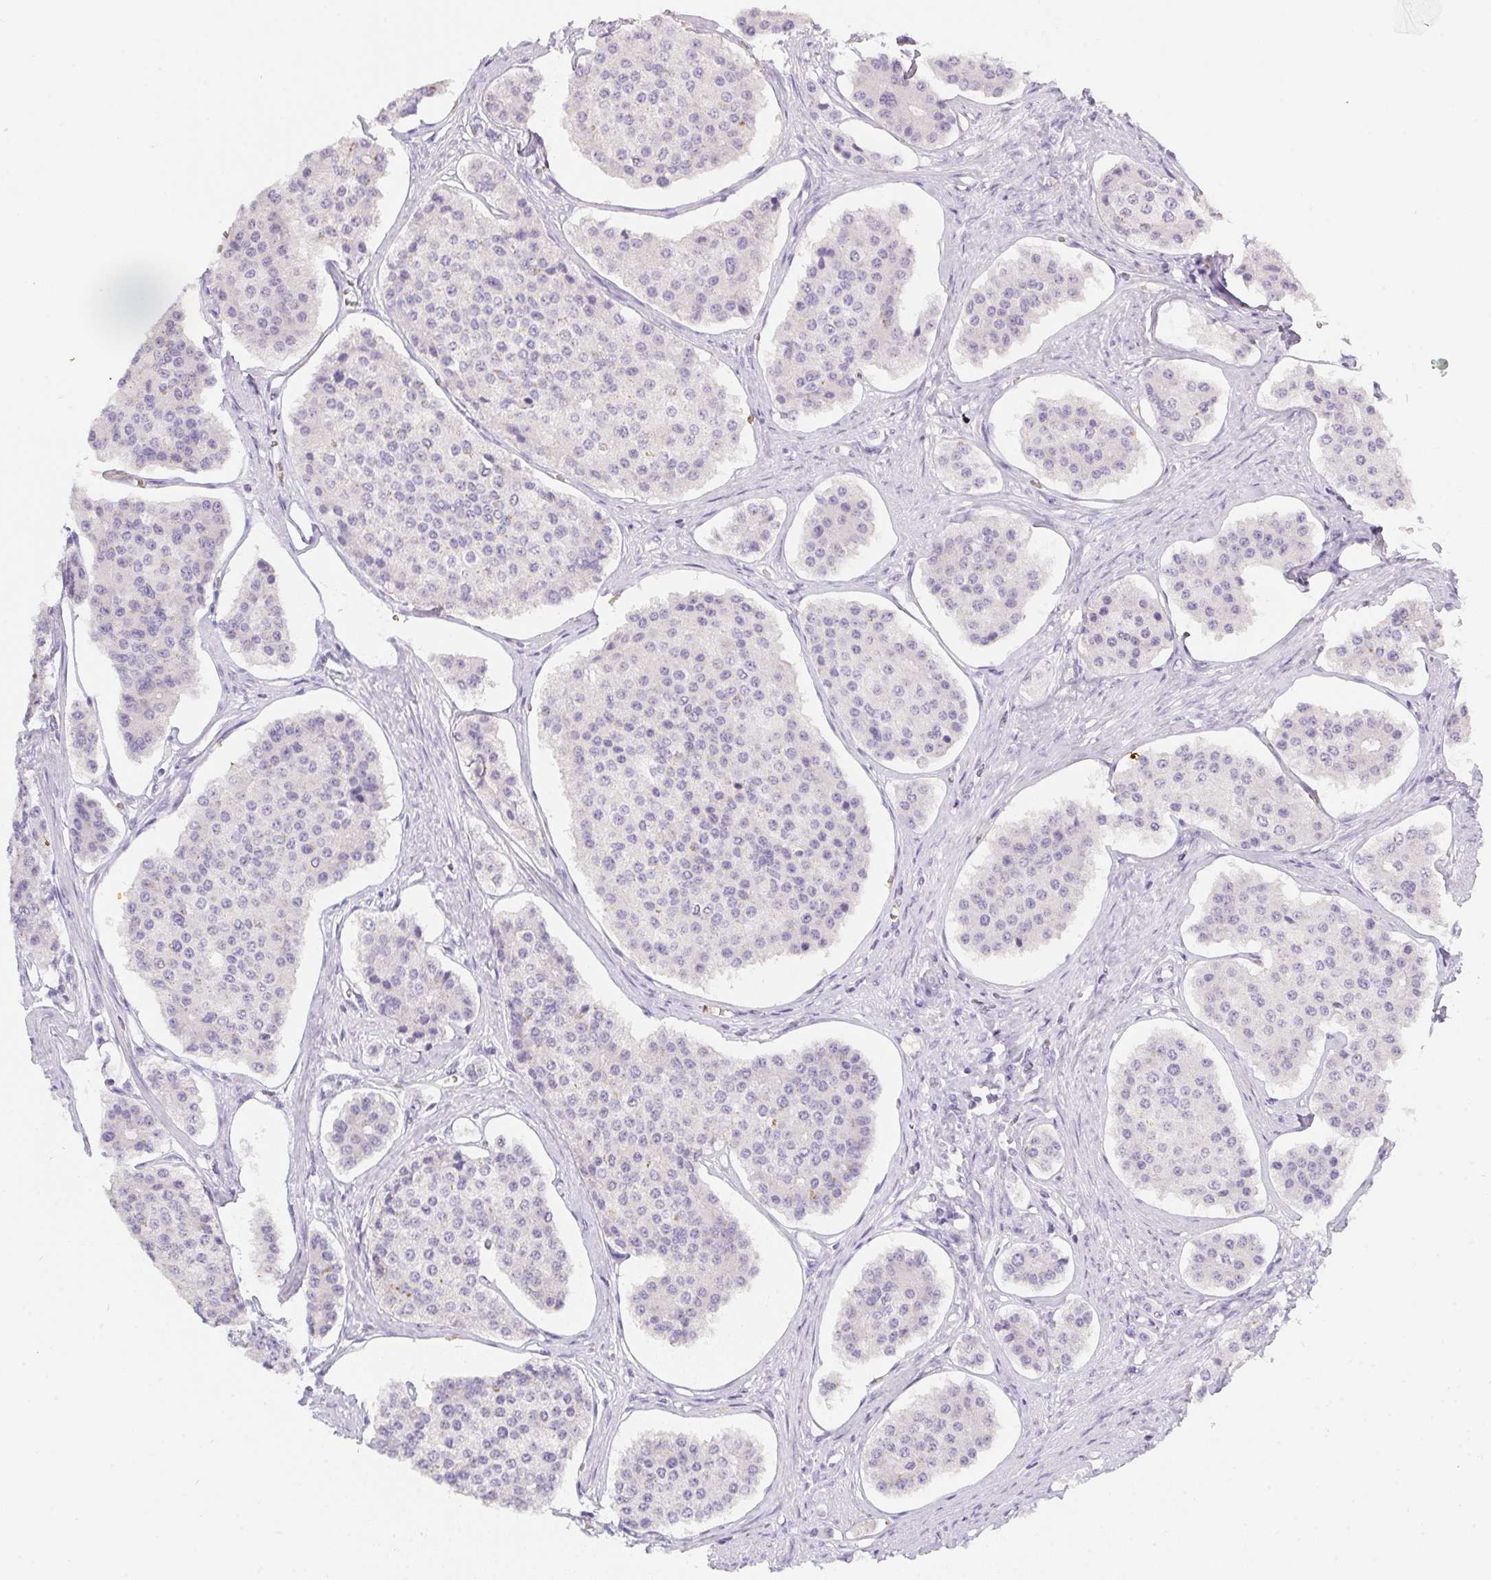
{"staining": {"intensity": "negative", "quantity": "none", "location": "none"}, "tissue": "carcinoid", "cell_type": "Tumor cells", "image_type": "cancer", "snomed": [{"axis": "morphology", "description": "Carcinoid, malignant, NOS"}, {"axis": "topography", "description": "Small intestine"}], "caption": "The photomicrograph displays no significant expression in tumor cells of carcinoid. (DAB IHC, high magnification).", "gene": "DCD", "patient": {"sex": "female", "age": 65}}